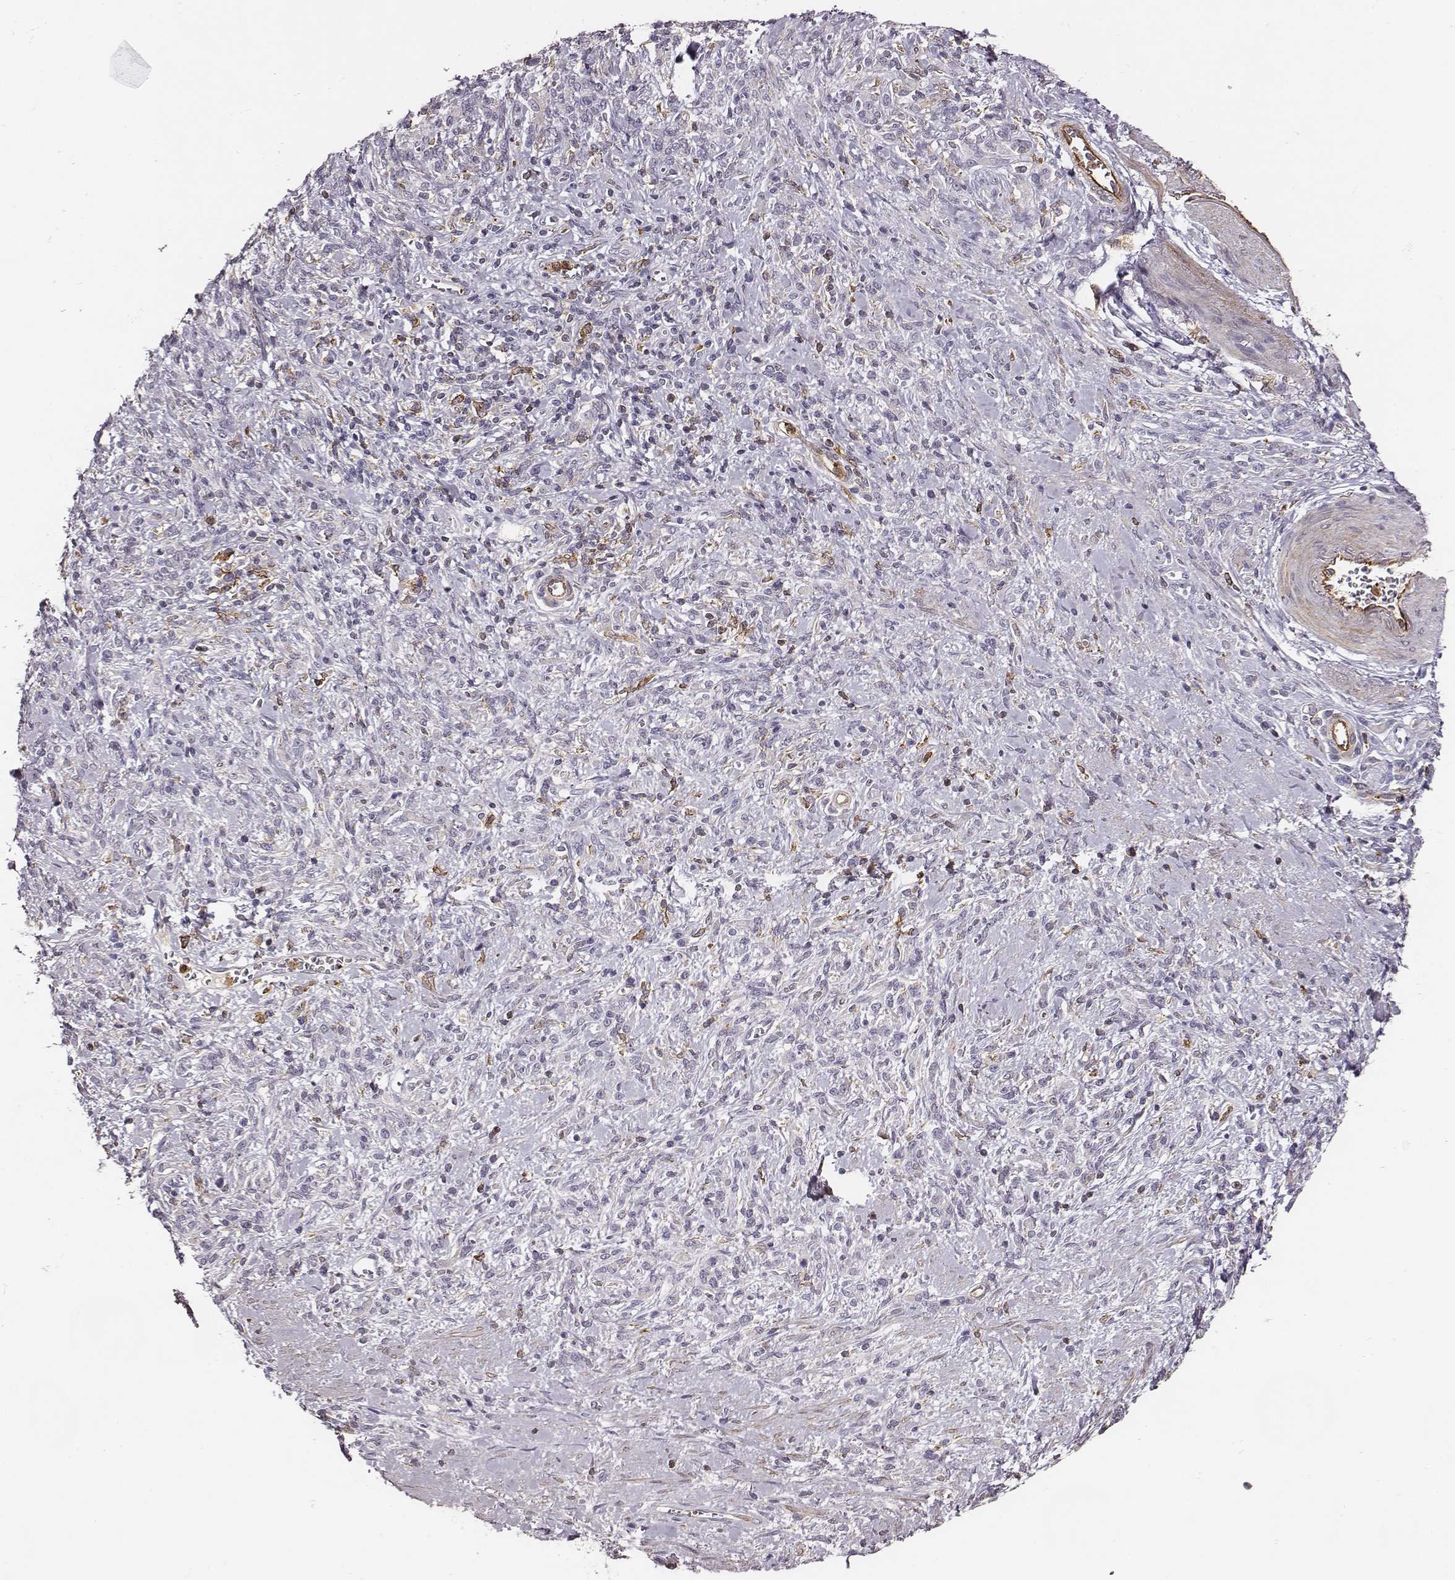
{"staining": {"intensity": "negative", "quantity": "none", "location": "none"}, "tissue": "stomach cancer", "cell_type": "Tumor cells", "image_type": "cancer", "snomed": [{"axis": "morphology", "description": "Adenocarcinoma, NOS"}, {"axis": "topography", "description": "Stomach"}], "caption": "The IHC histopathology image has no significant positivity in tumor cells of stomach cancer tissue.", "gene": "ZYX", "patient": {"sex": "female", "age": 57}}